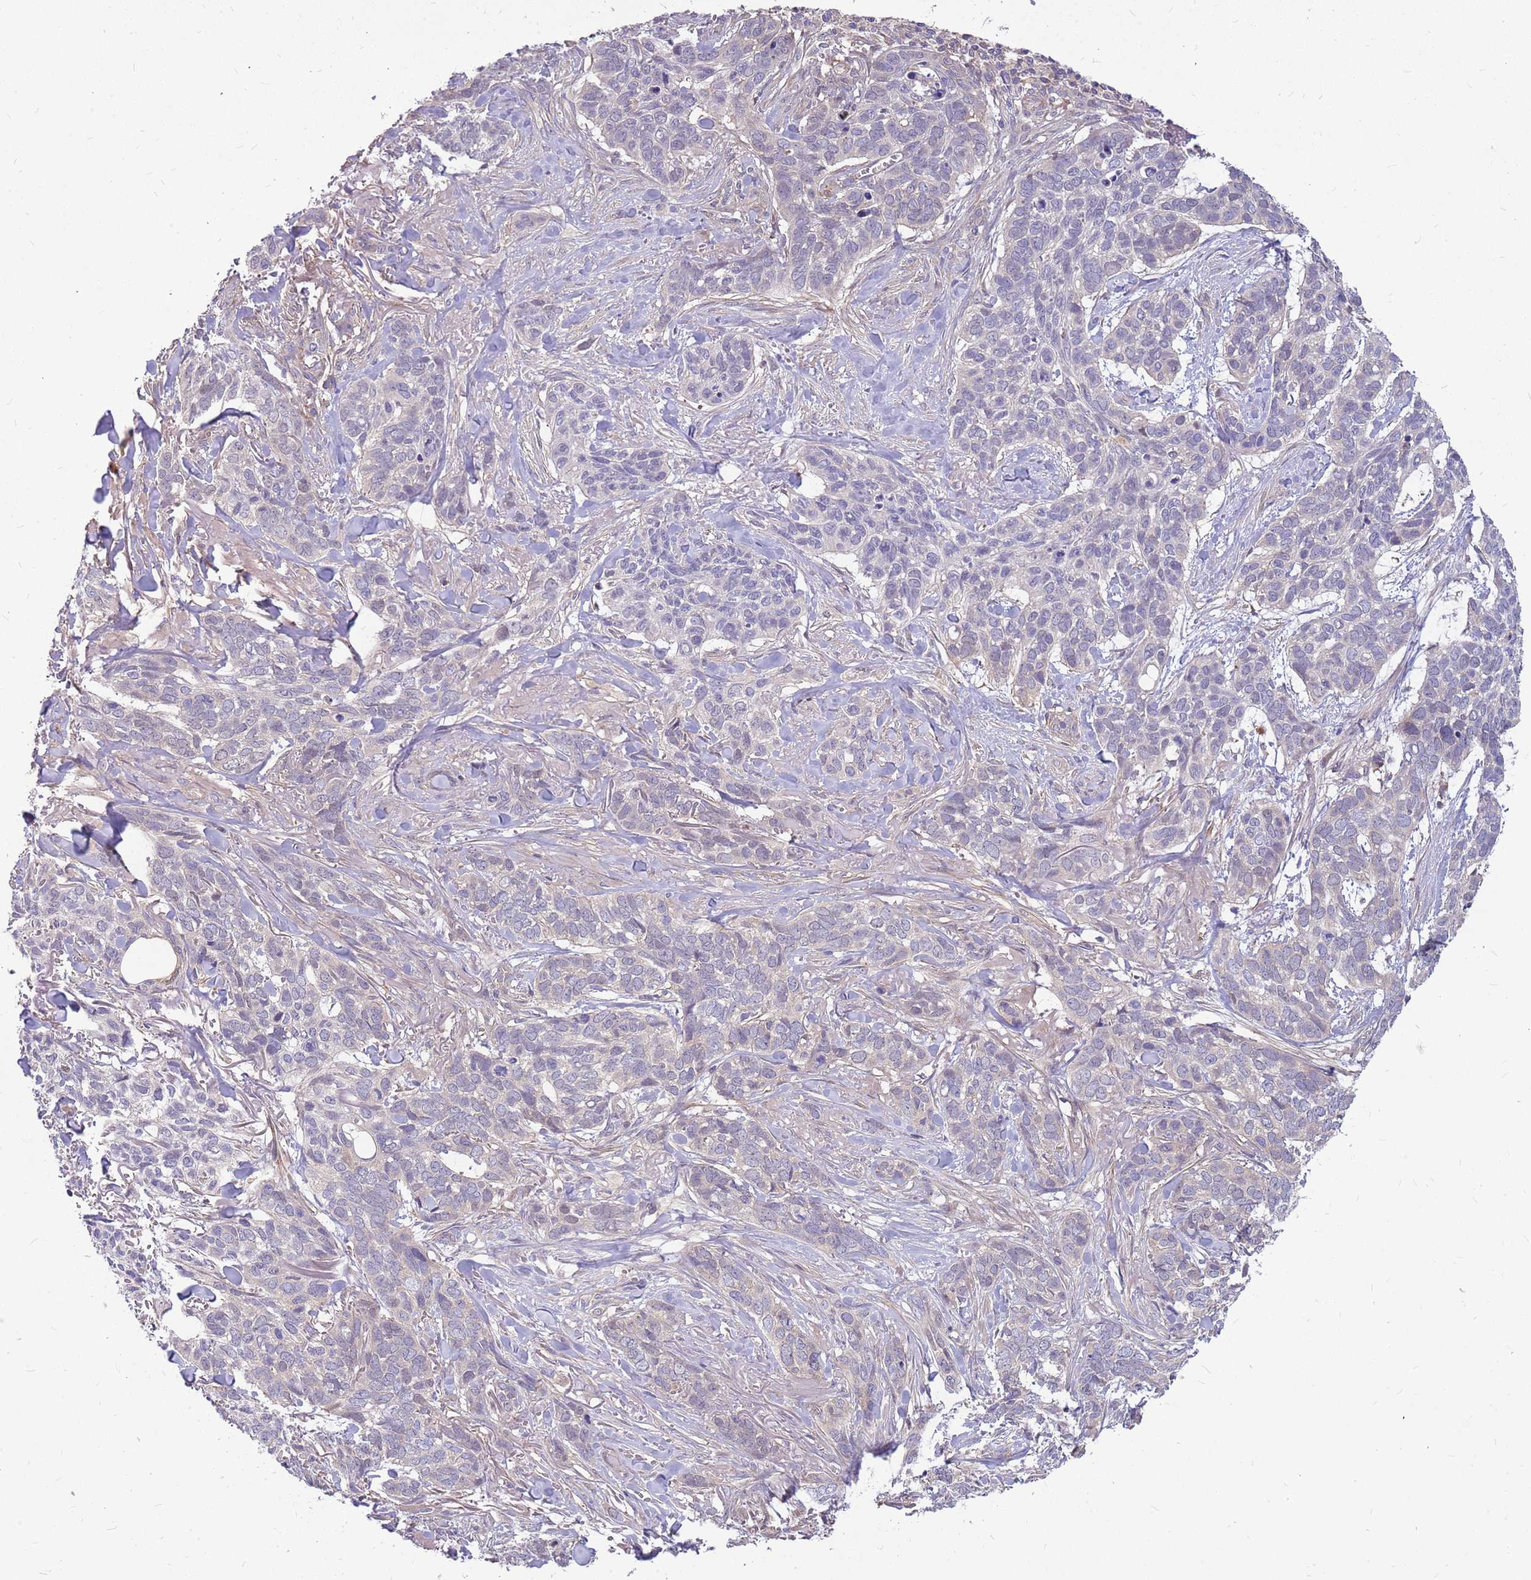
{"staining": {"intensity": "negative", "quantity": "none", "location": "none"}, "tissue": "skin cancer", "cell_type": "Tumor cells", "image_type": "cancer", "snomed": [{"axis": "morphology", "description": "Basal cell carcinoma"}, {"axis": "topography", "description": "Skin"}], "caption": "Immunohistochemical staining of skin cancer (basal cell carcinoma) reveals no significant positivity in tumor cells.", "gene": "MVD", "patient": {"sex": "male", "age": 86}}